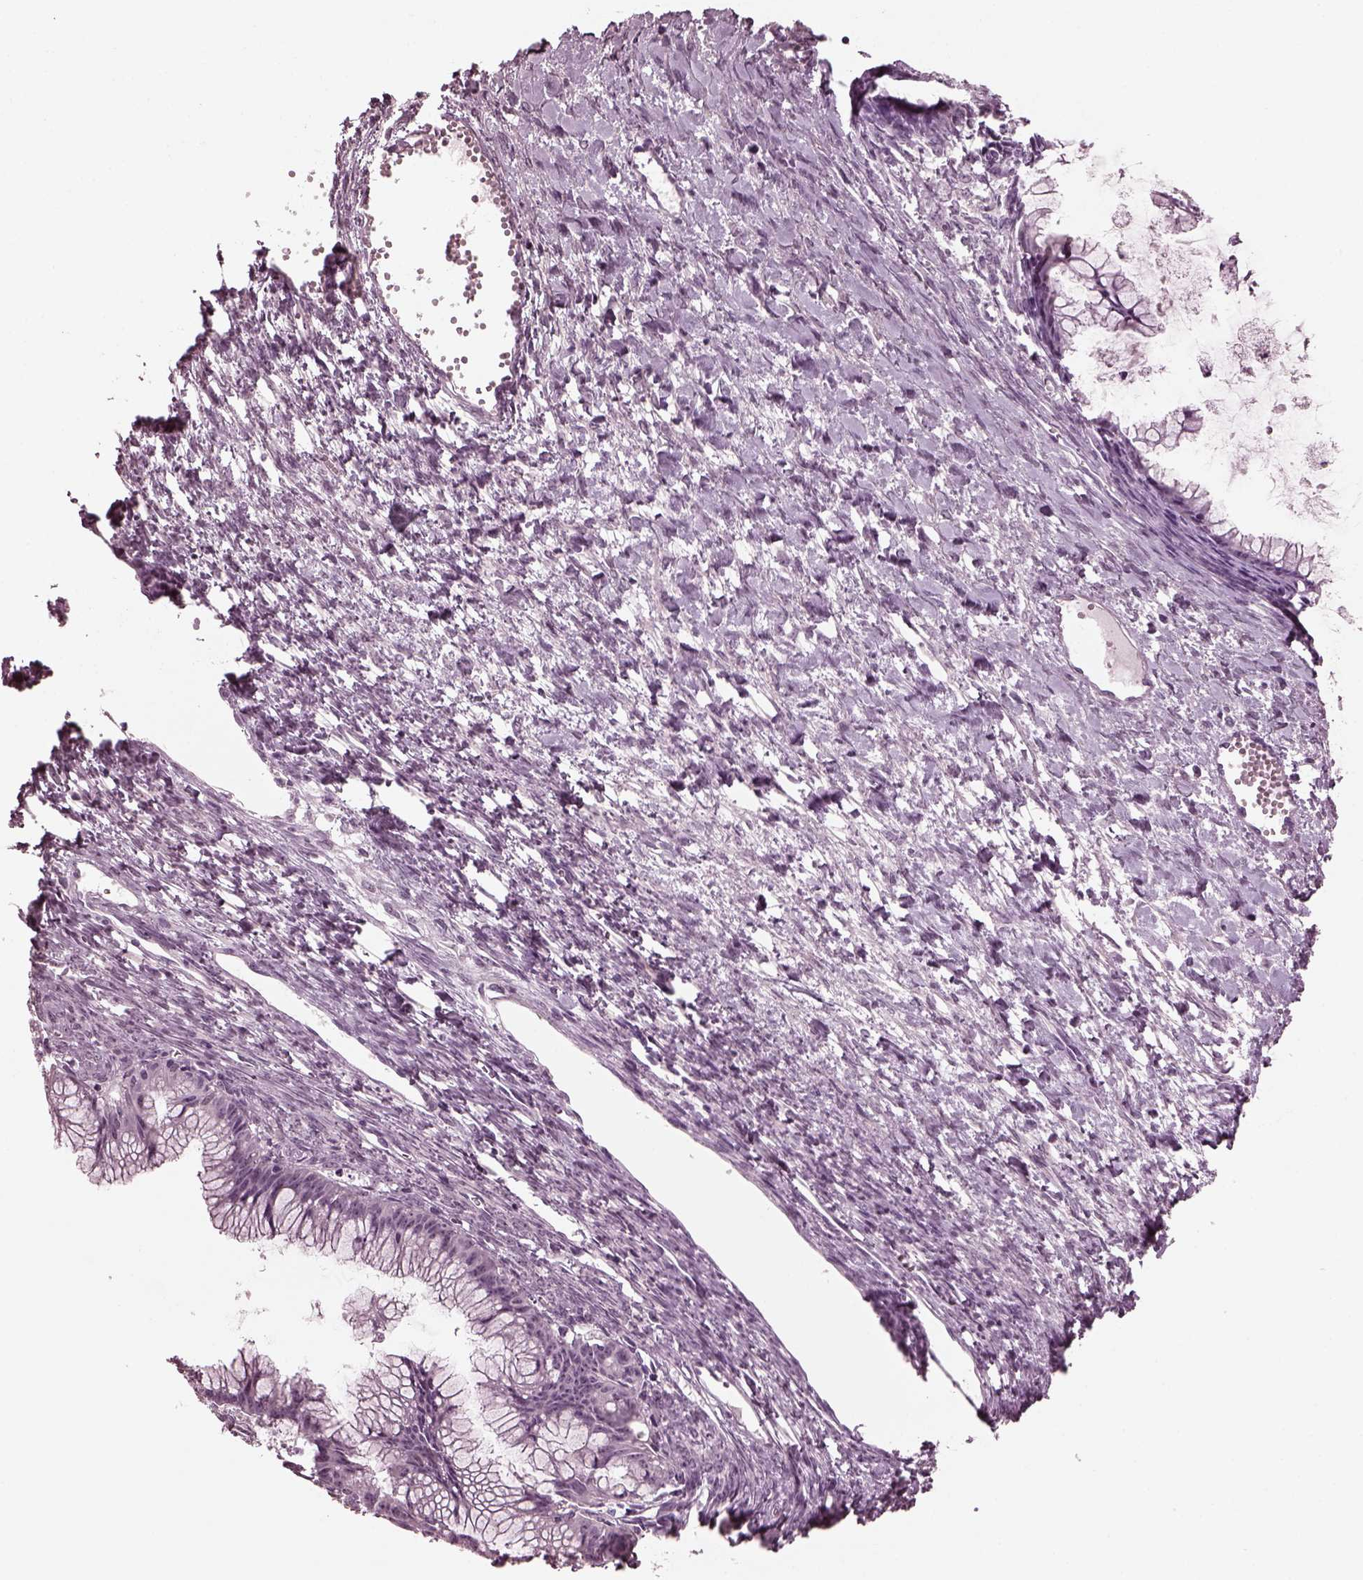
{"staining": {"intensity": "negative", "quantity": "none", "location": "none"}, "tissue": "ovarian cancer", "cell_type": "Tumor cells", "image_type": "cancer", "snomed": [{"axis": "morphology", "description": "Cystadenocarcinoma, mucinous, NOS"}, {"axis": "topography", "description": "Ovary"}], "caption": "Tumor cells show no significant protein staining in ovarian cancer.", "gene": "MIB2", "patient": {"sex": "female", "age": 41}}